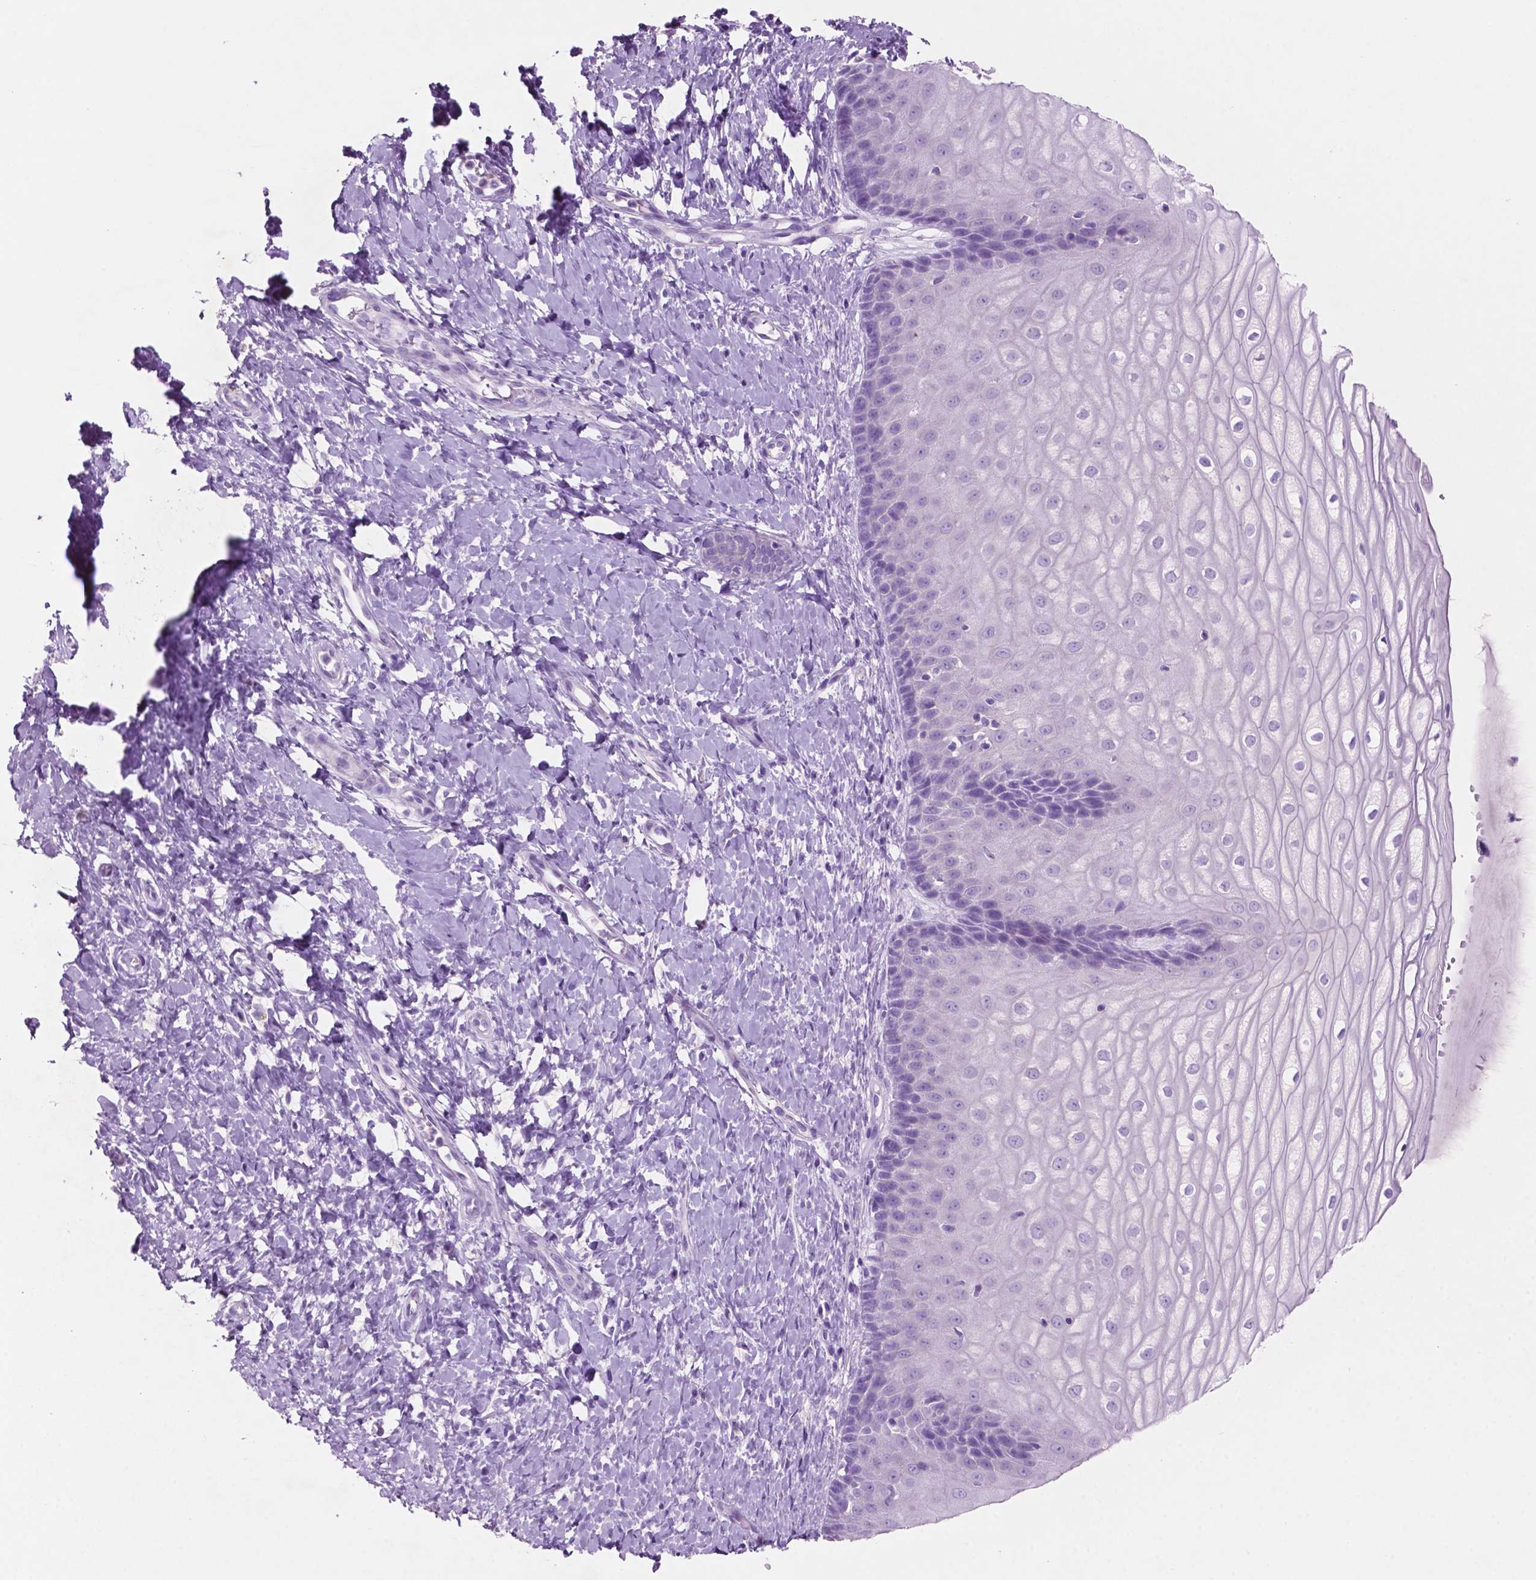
{"staining": {"intensity": "negative", "quantity": "none", "location": "none"}, "tissue": "cervix", "cell_type": "Glandular cells", "image_type": "normal", "snomed": [{"axis": "morphology", "description": "Normal tissue, NOS"}, {"axis": "topography", "description": "Cervix"}], "caption": "This is a photomicrograph of IHC staining of benign cervix, which shows no positivity in glandular cells. Nuclei are stained in blue.", "gene": "POU4F1", "patient": {"sex": "female", "age": 37}}